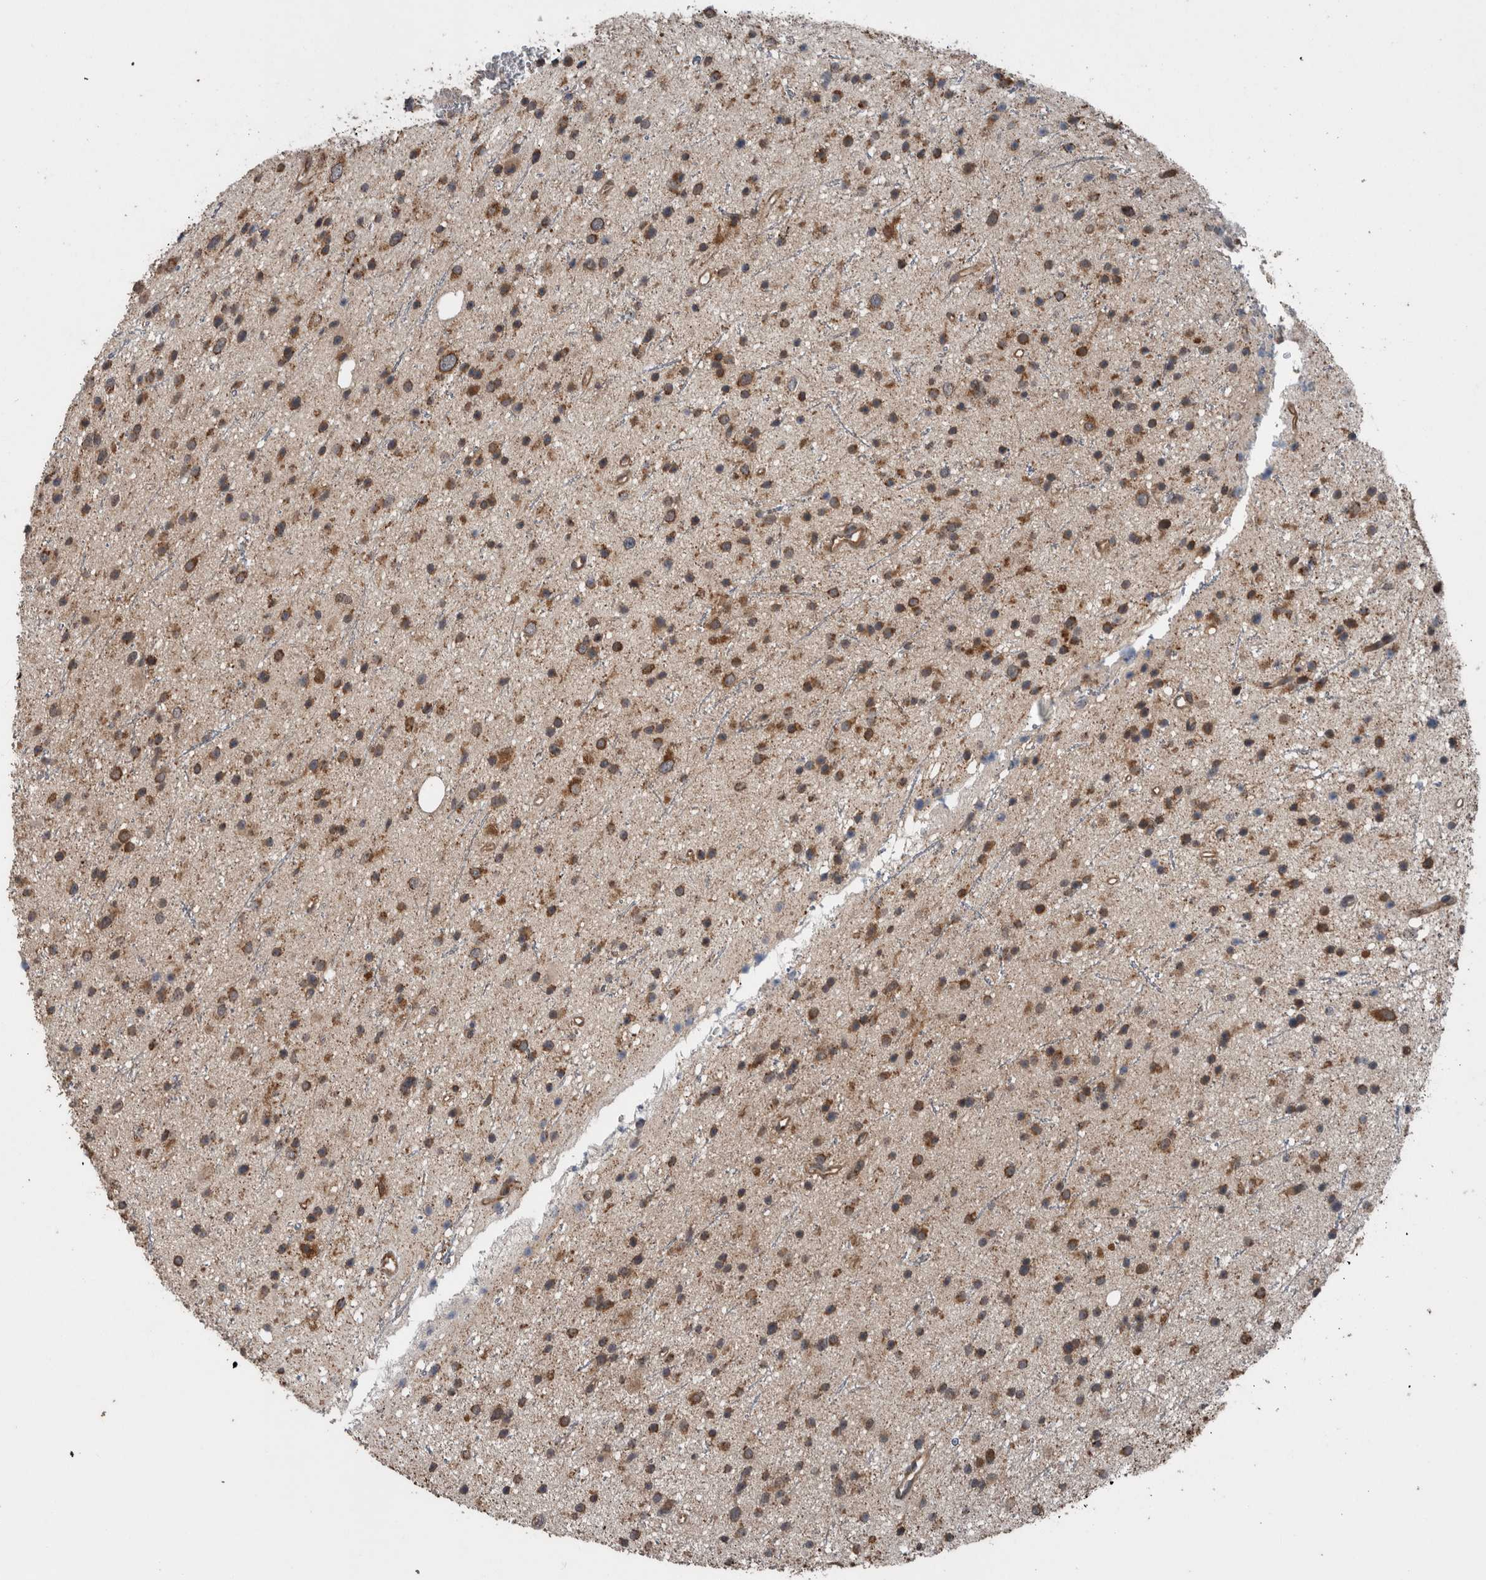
{"staining": {"intensity": "moderate", "quantity": ">75%", "location": "cytoplasmic/membranous"}, "tissue": "glioma", "cell_type": "Tumor cells", "image_type": "cancer", "snomed": [{"axis": "morphology", "description": "Glioma, malignant, Low grade"}, {"axis": "topography", "description": "Cerebral cortex"}], "caption": "Immunohistochemistry (IHC) of human malignant low-grade glioma exhibits medium levels of moderate cytoplasmic/membranous staining in about >75% of tumor cells. (DAB (3,3'-diaminobenzidine) IHC, brown staining for protein, blue staining for nuclei).", "gene": "RIOK3", "patient": {"sex": "female", "age": 39}}